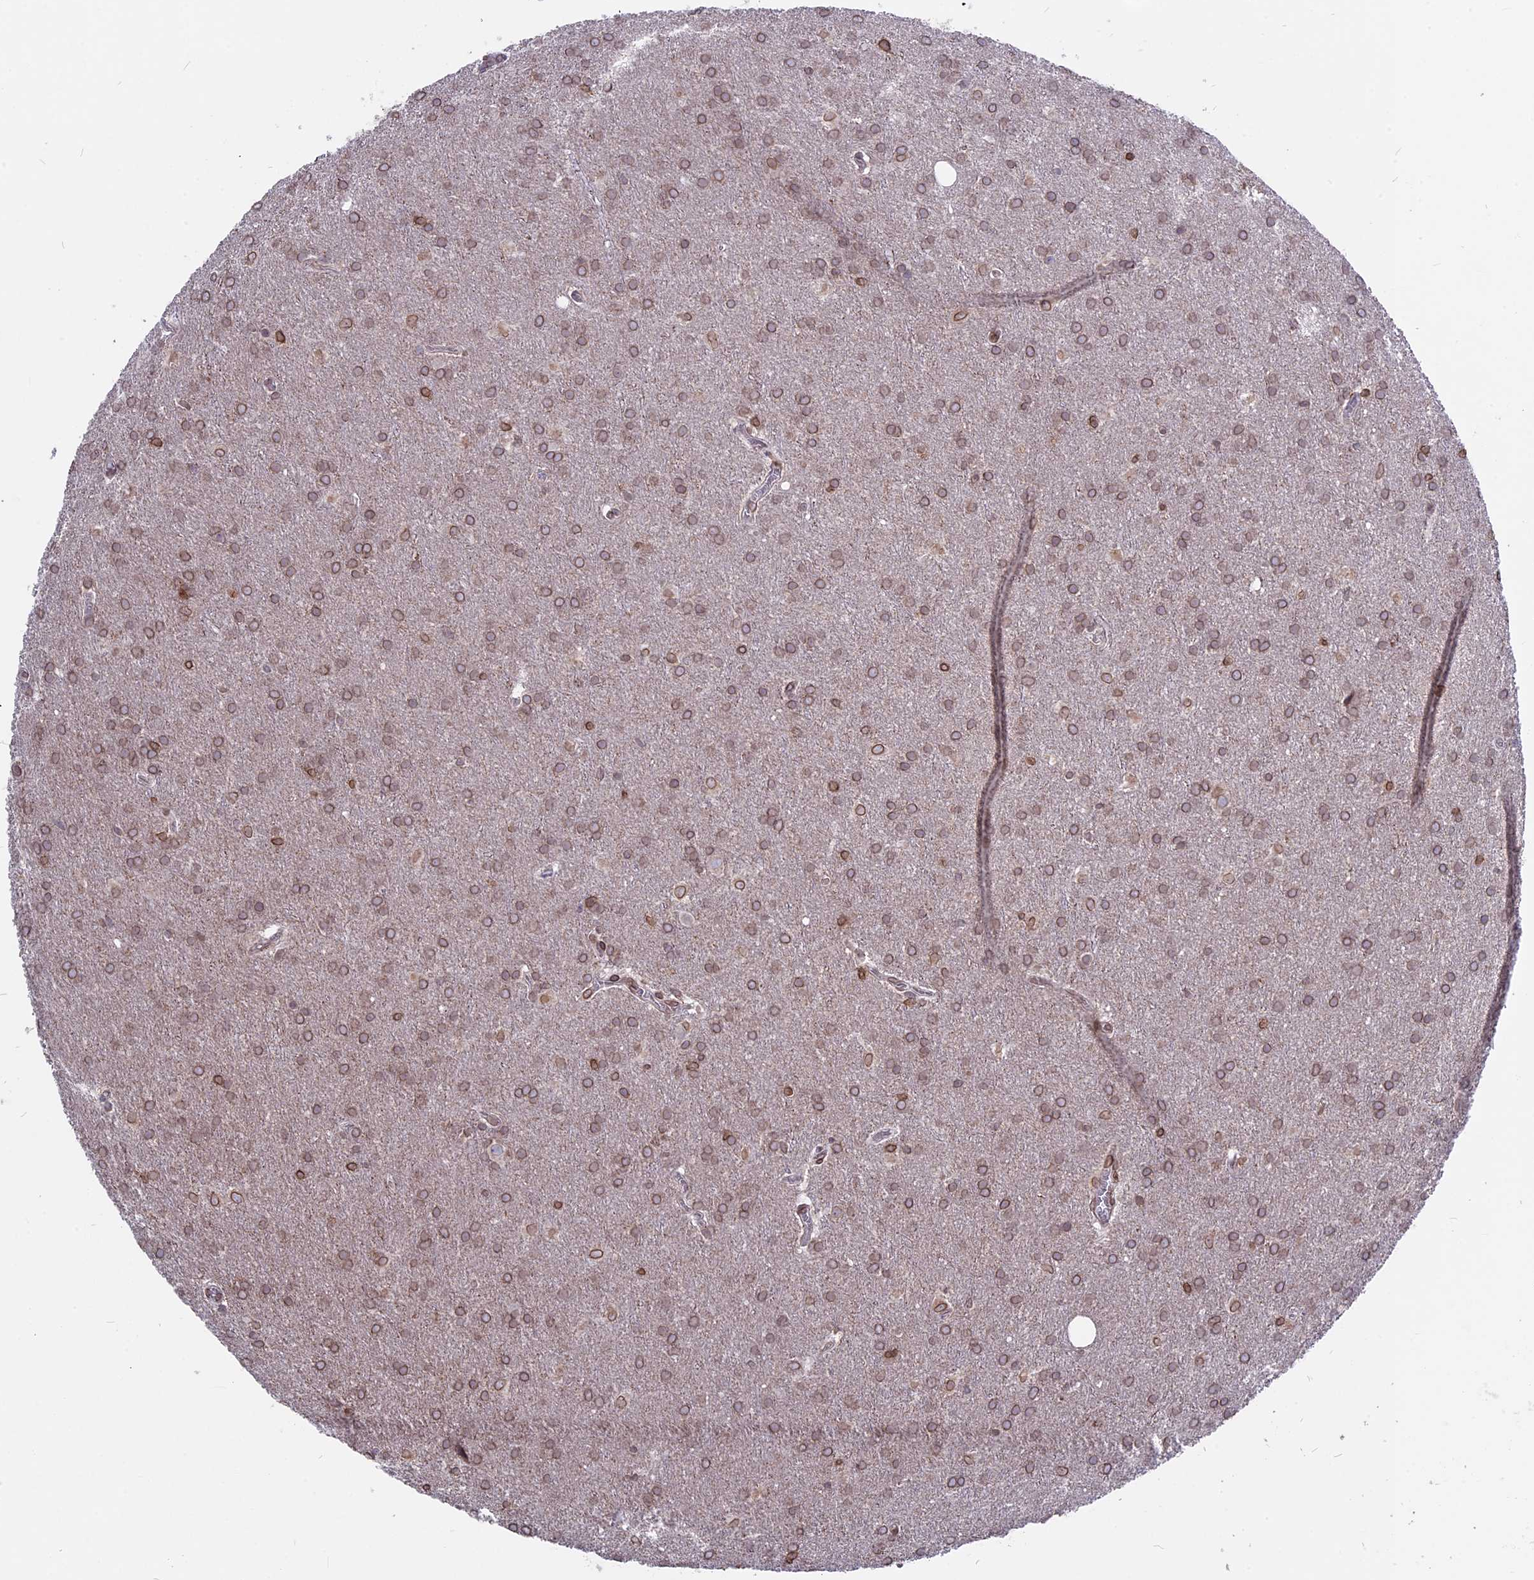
{"staining": {"intensity": "moderate", "quantity": ">75%", "location": "cytoplasmic/membranous,nuclear"}, "tissue": "glioma", "cell_type": "Tumor cells", "image_type": "cancer", "snomed": [{"axis": "morphology", "description": "Glioma, malignant, Low grade"}, {"axis": "topography", "description": "Brain"}], "caption": "Low-grade glioma (malignant) stained with a protein marker demonstrates moderate staining in tumor cells.", "gene": "PTCHD4", "patient": {"sex": "female", "age": 32}}